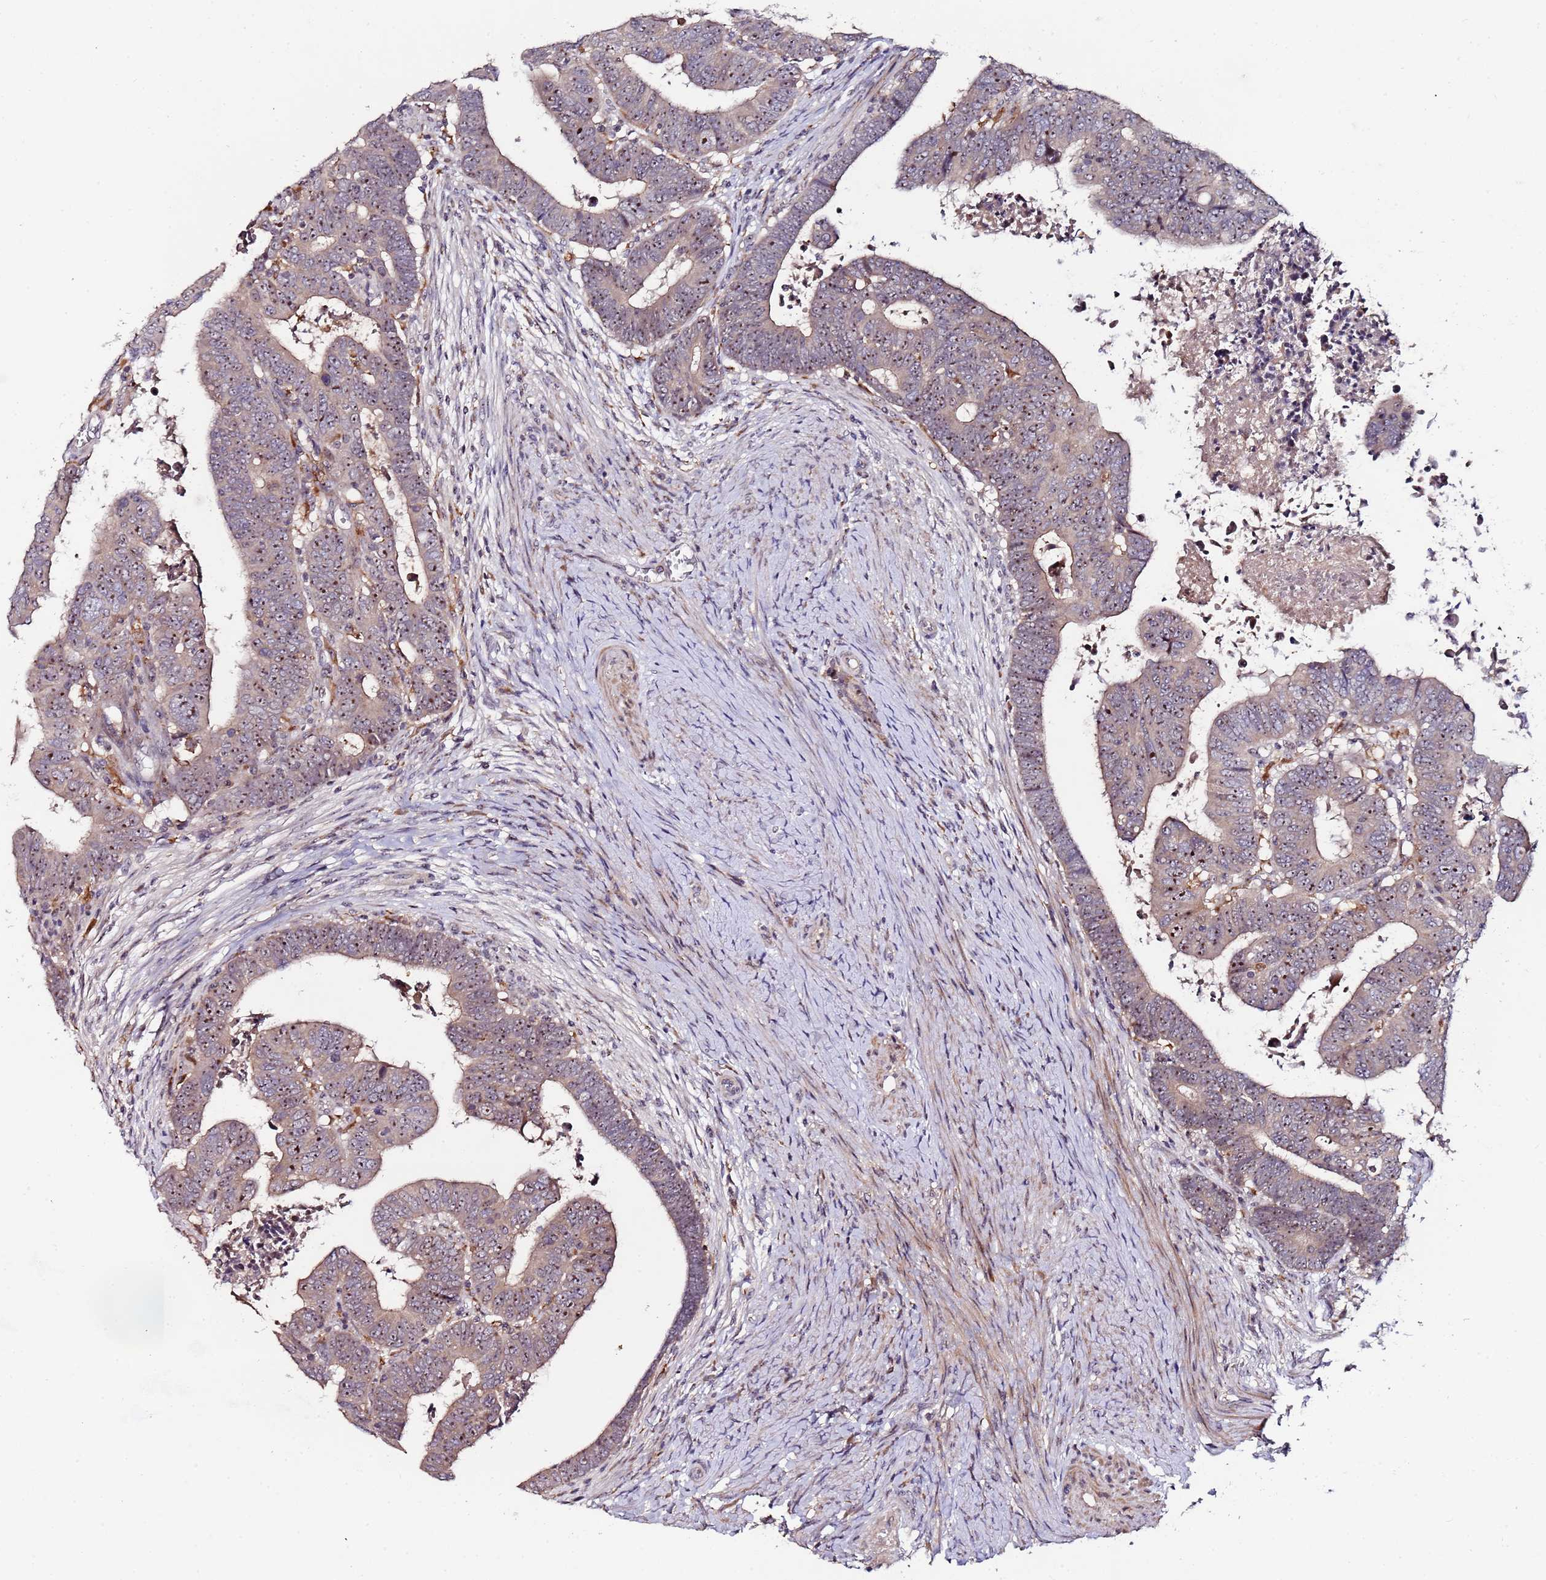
{"staining": {"intensity": "strong", "quantity": "25%-75%", "location": "nuclear"}, "tissue": "colorectal cancer", "cell_type": "Tumor cells", "image_type": "cancer", "snomed": [{"axis": "morphology", "description": "Normal tissue, NOS"}, {"axis": "morphology", "description": "Adenocarcinoma, NOS"}, {"axis": "topography", "description": "Rectum"}], "caption": "This micrograph shows immunohistochemistry staining of adenocarcinoma (colorectal), with high strong nuclear expression in about 25%-75% of tumor cells.", "gene": "KRI1", "patient": {"sex": "female", "age": 65}}